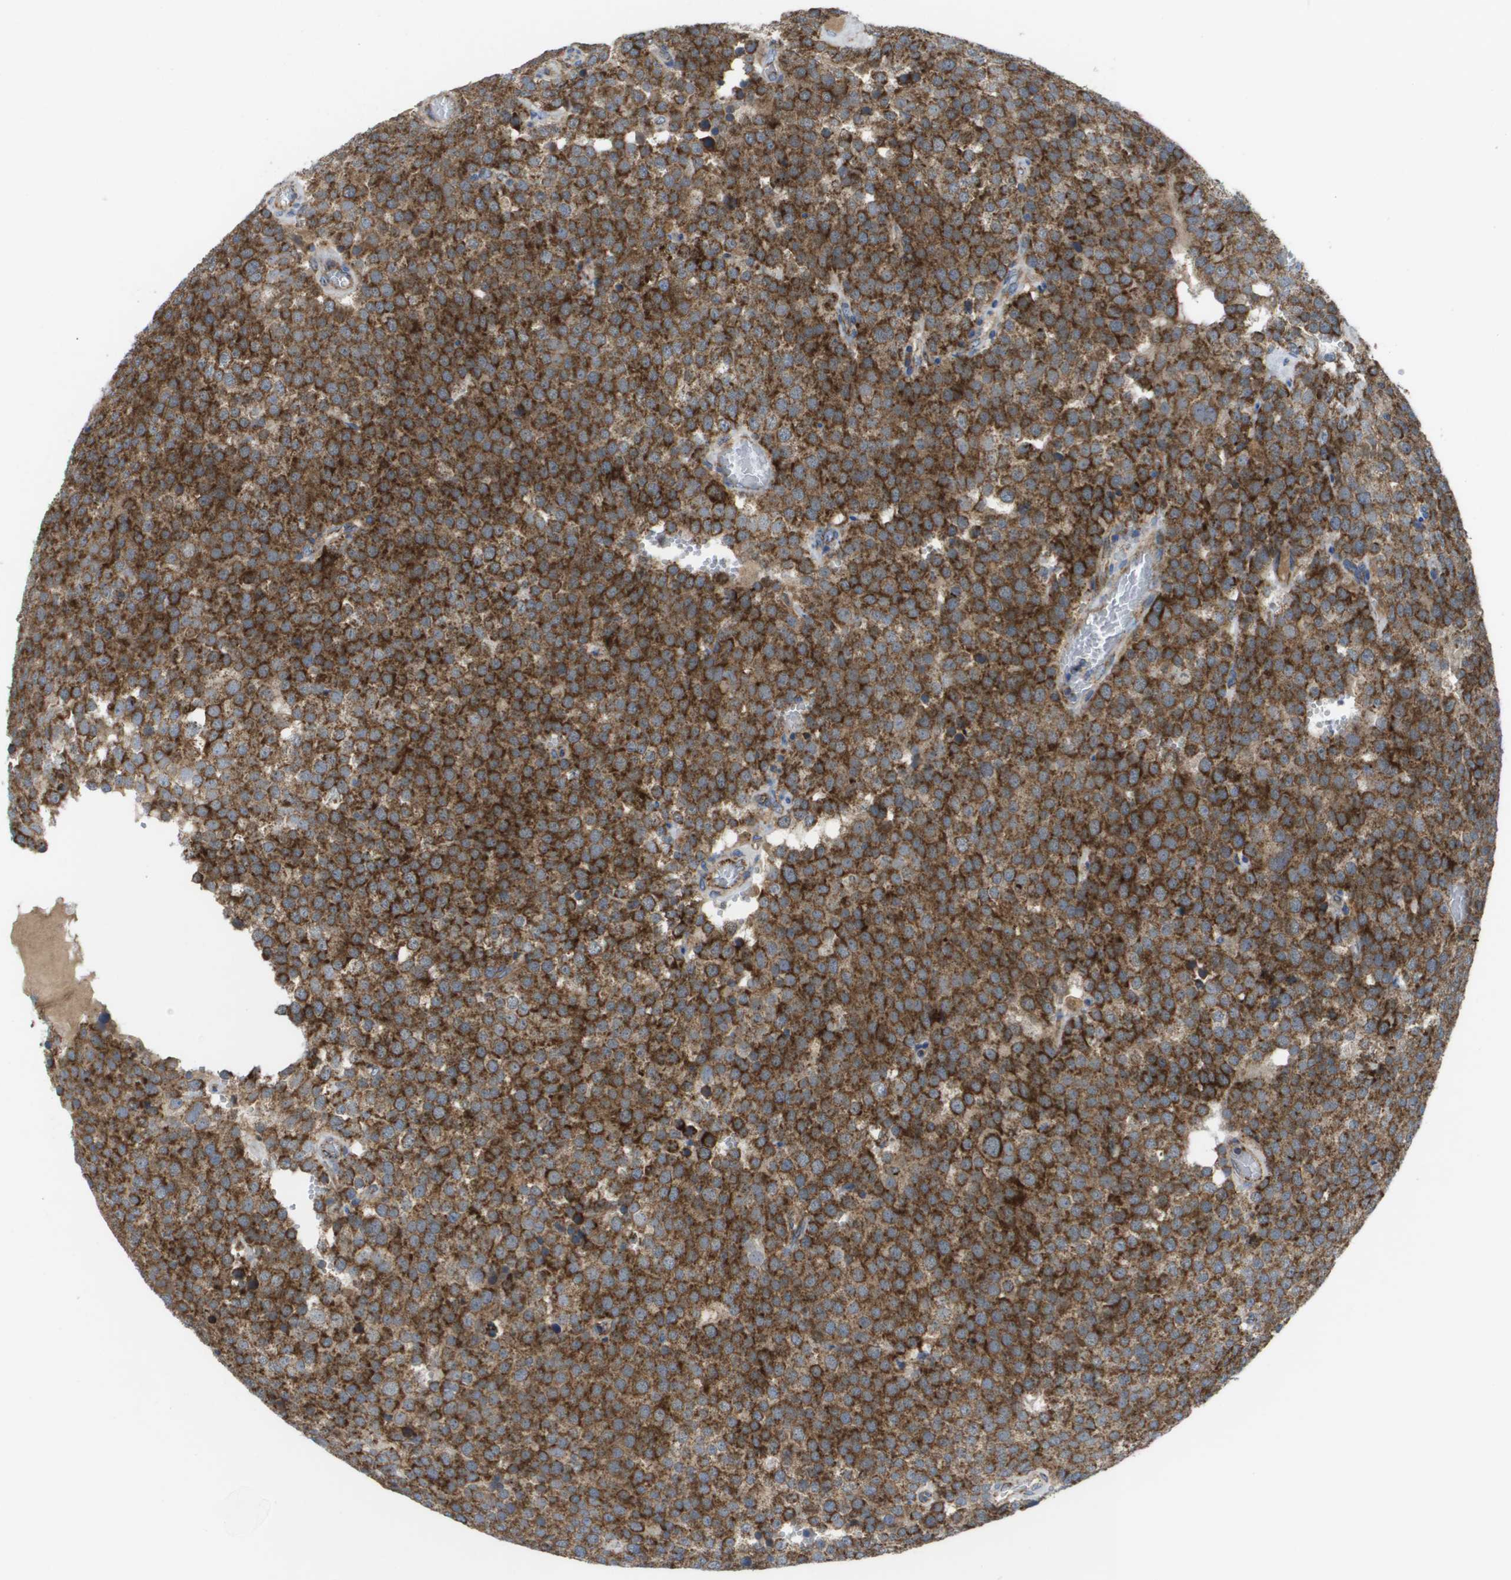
{"staining": {"intensity": "strong", "quantity": ">75%", "location": "cytoplasmic/membranous"}, "tissue": "testis cancer", "cell_type": "Tumor cells", "image_type": "cancer", "snomed": [{"axis": "morphology", "description": "Normal tissue, NOS"}, {"axis": "morphology", "description": "Seminoma, NOS"}, {"axis": "topography", "description": "Testis"}], "caption": "A high amount of strong cytoplasmic/membranous expression is appreciated in about >75% of tumor cells in testis seminoma tissue.", "gene": "FIS1", "patient": {"sex": "male", "age": 71}}